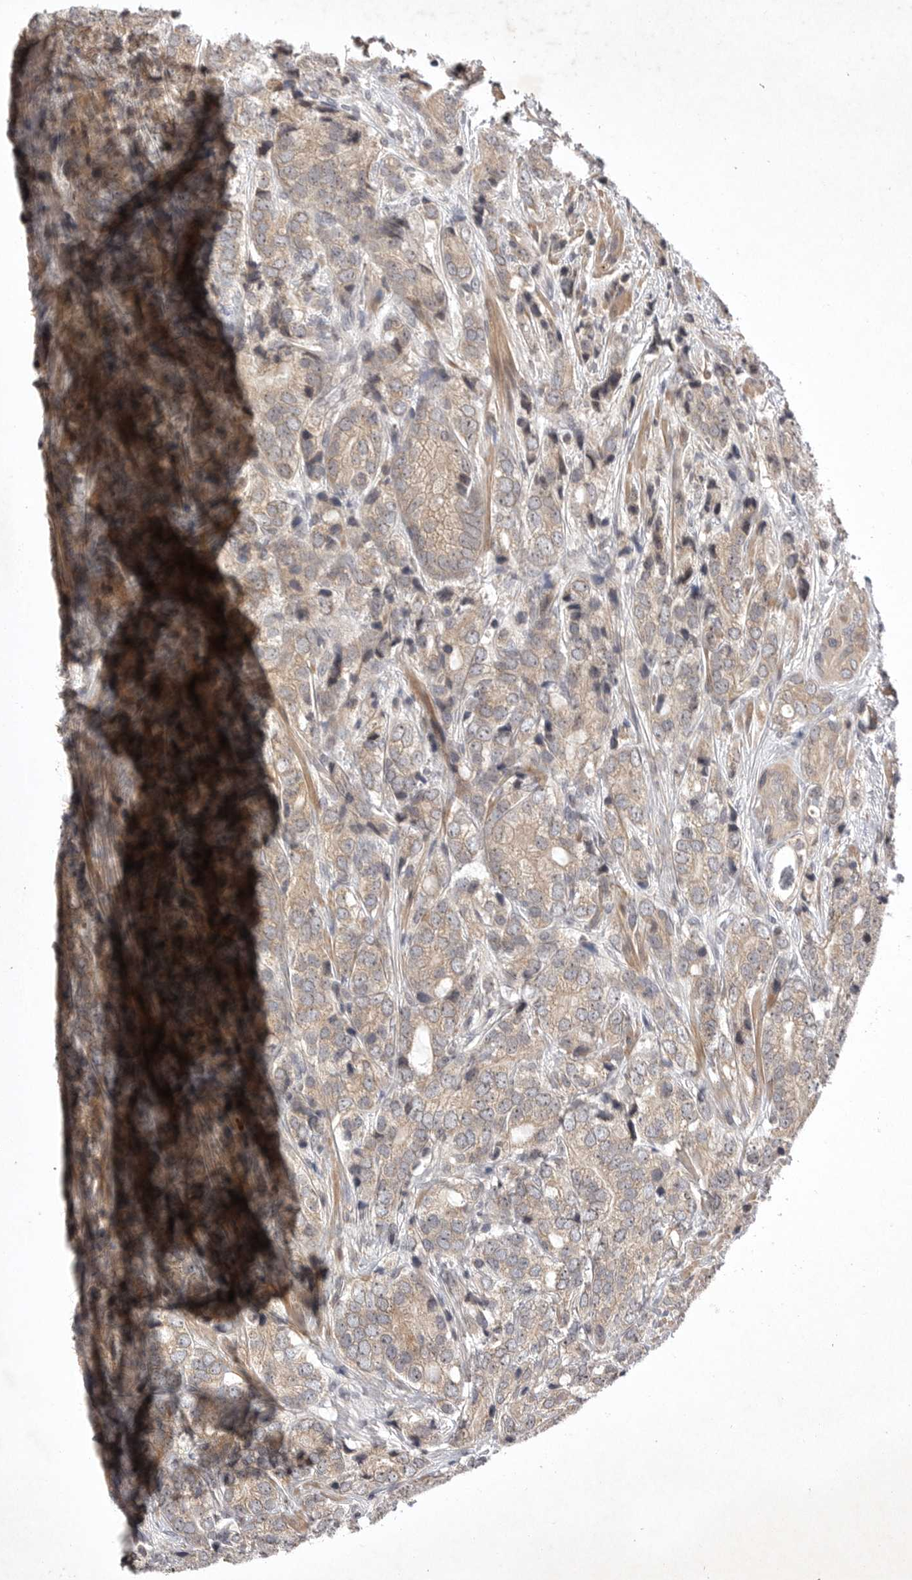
{"staining": {"intensity": "weak", "quantity": "25%-75%", "location": "cytoplasmic/membranous"}, "tissue": "prostate cancer", "cell_type": "Tumor cells", "image_type": "cancer", "snomed": [{"axis": "morphology", "description": "Adenocarcinoma, High grade"}, {"axis": "topography", "description": "Prostate"}], "caption": "An image showing weak cytoplasmic/membranous expression in approximately 25%-75% of tumor cells in prostate adenocarcinoma (high-grade), as visualized by brown immunohistochemical staining.", "gene": "UBE3D", "patient": {"sex": "male", "age": 57}}